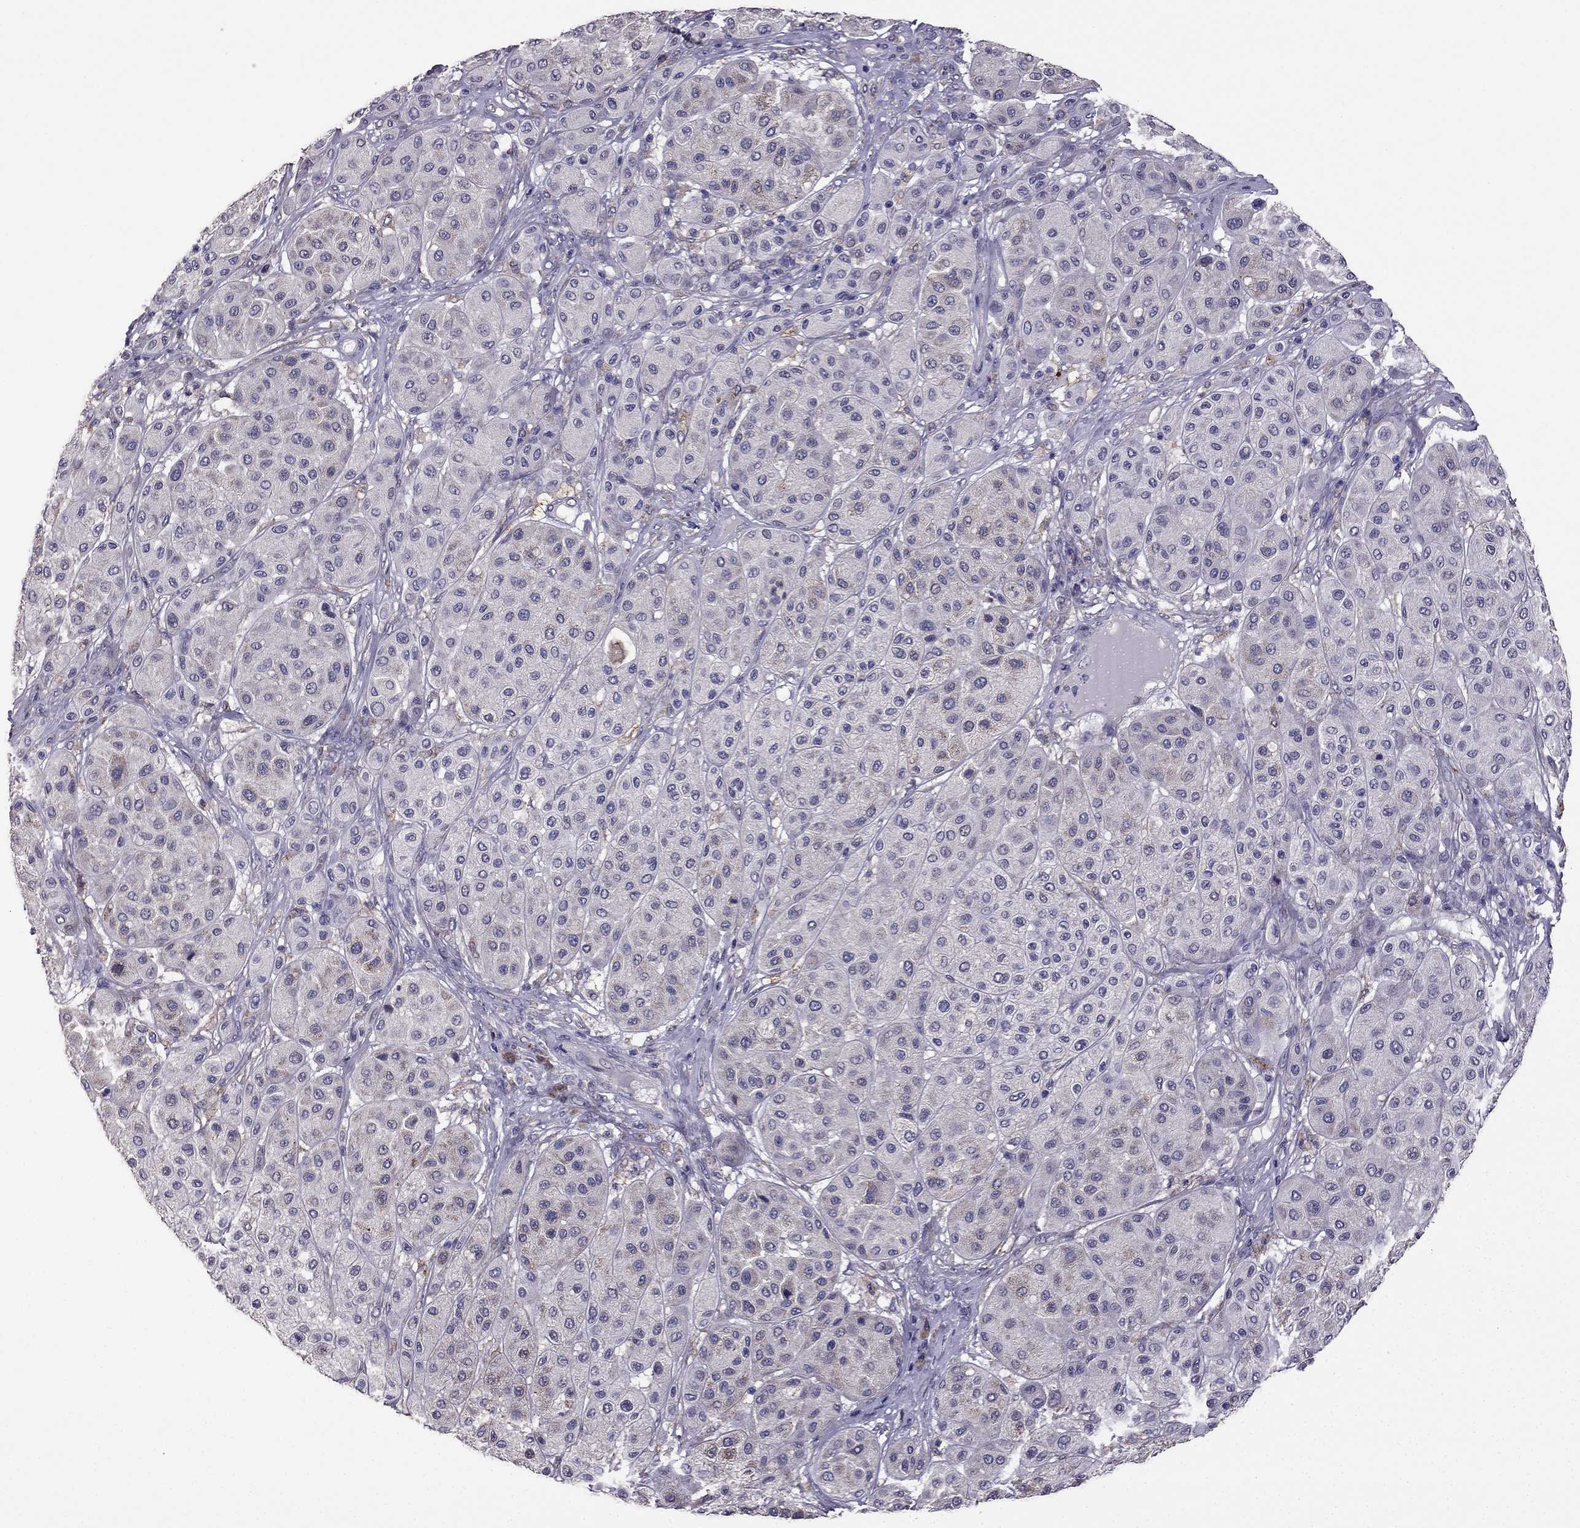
{"staining": {"intensity": "negative", "quantity": "none", "location": "none"}, "tissue": "melanoma", "cell_type": "Tumor cells", "image_type": "cancer", "snomed": [{"axis": "morphology", "description": "Malignant melanoma, Metastatic site"}, {"axis": "topography", "description": "Smooth muscle"}], "caption": "Protein analysis of malignant melanoma (metastatic site) shows no significant expression in tumor cells. Brightfield microscopy of immunohistochemistry (IHC) stained with DAB (brown) and hematoxylin (blue), captured at high magnification.", "gene": "CDH9", "patient": {"sex": "male", "age": 41}}